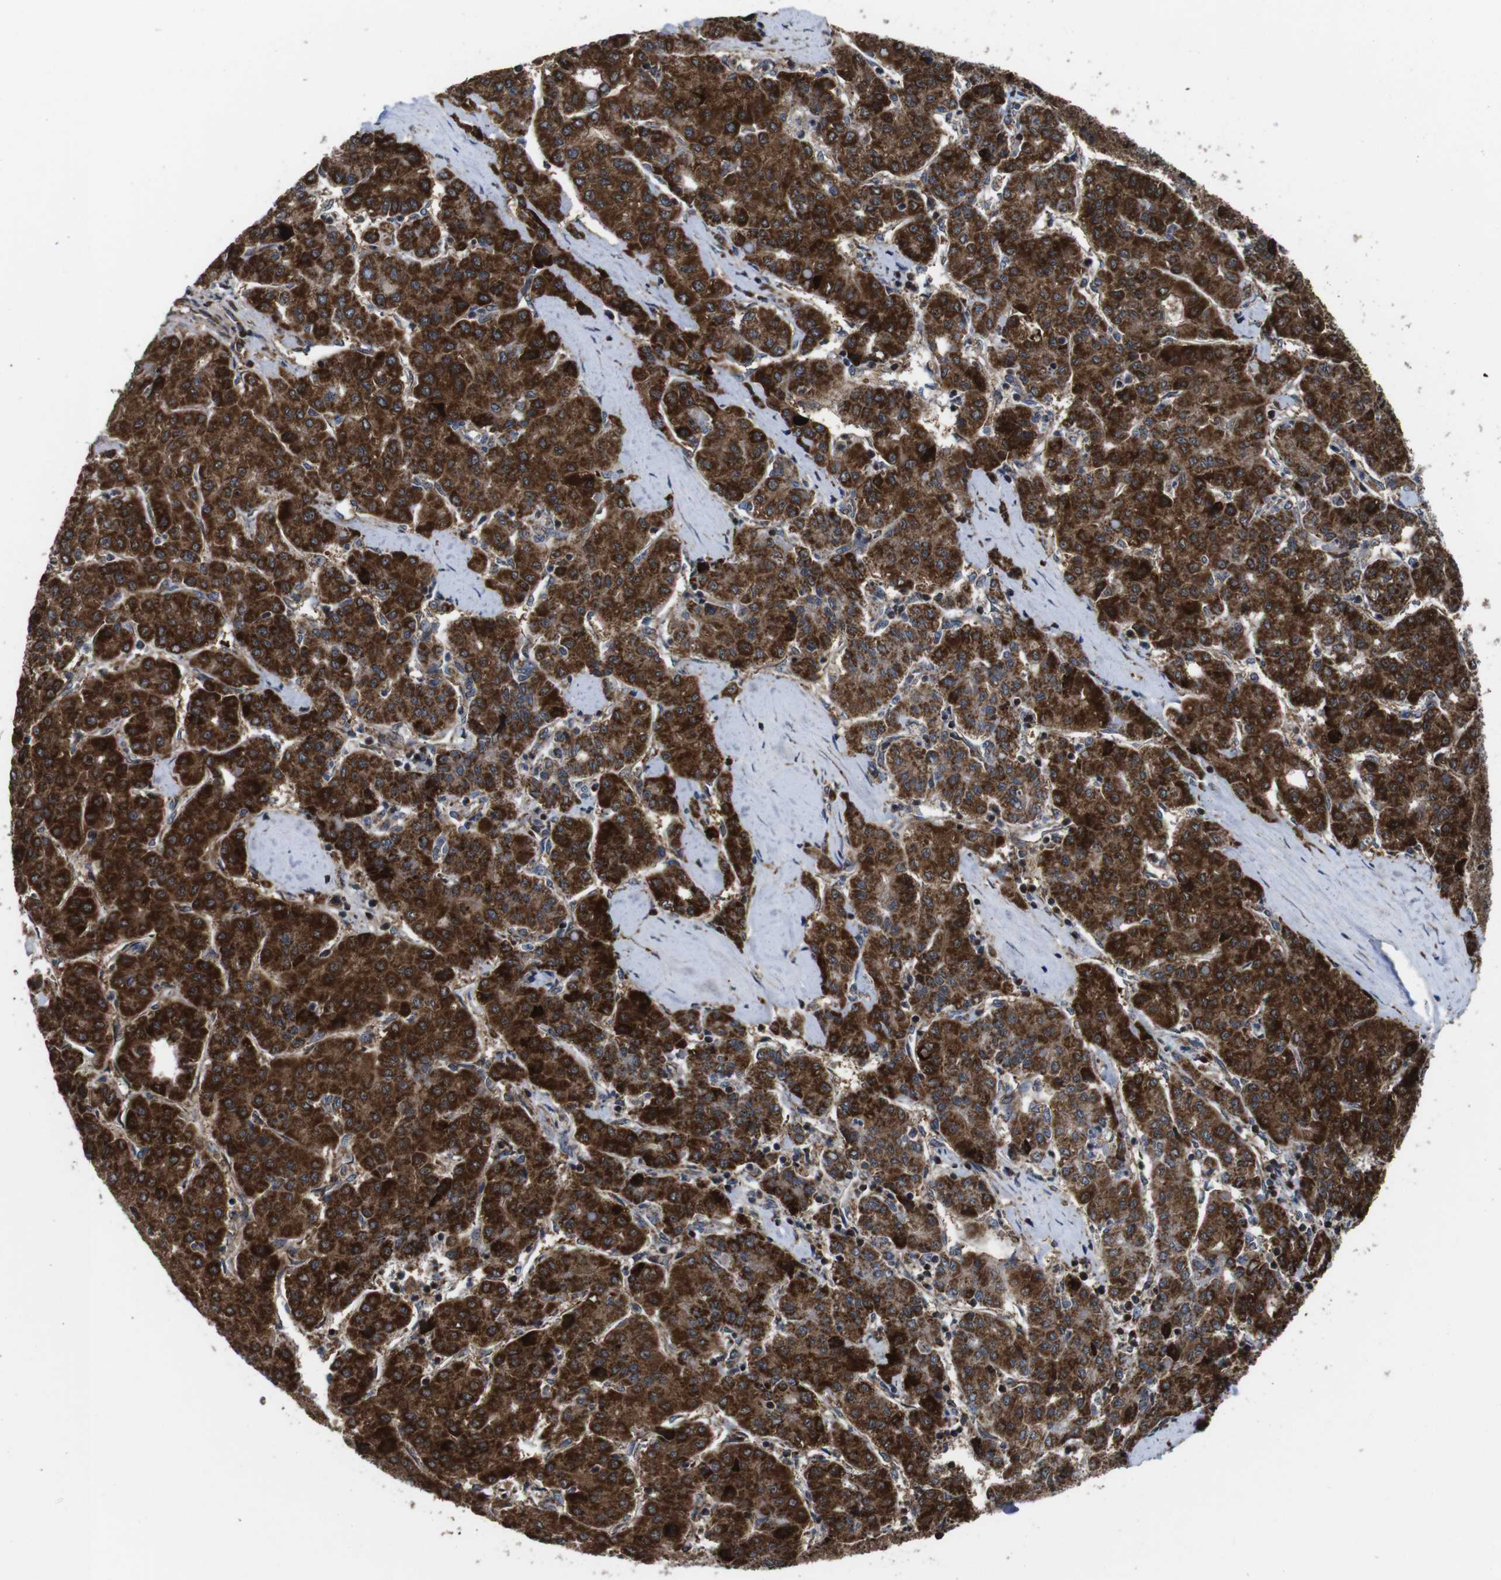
{"staining": {"intensity": "strong", "quantity": ">75%", "location": "cytoplasmic/membranous"}, "tissue": "liver cancer", "cell_type": "Tumor cells", "image_type": "cancer", "snomed": [{"axis": "morphology", "description": "Carcinoma, Hepatocellular, NOS"}, {"axis": "topography", "description": "Liver"}], "caption": "There is high levels of strong cytoplasmic/membranous positivity in tumor cells of liver hepatocellular carcinoma, as demonstrated by immunohistochemical staining (brown color).", "gene": "HK1", "patient": {"sex": "male", "age": 65}}